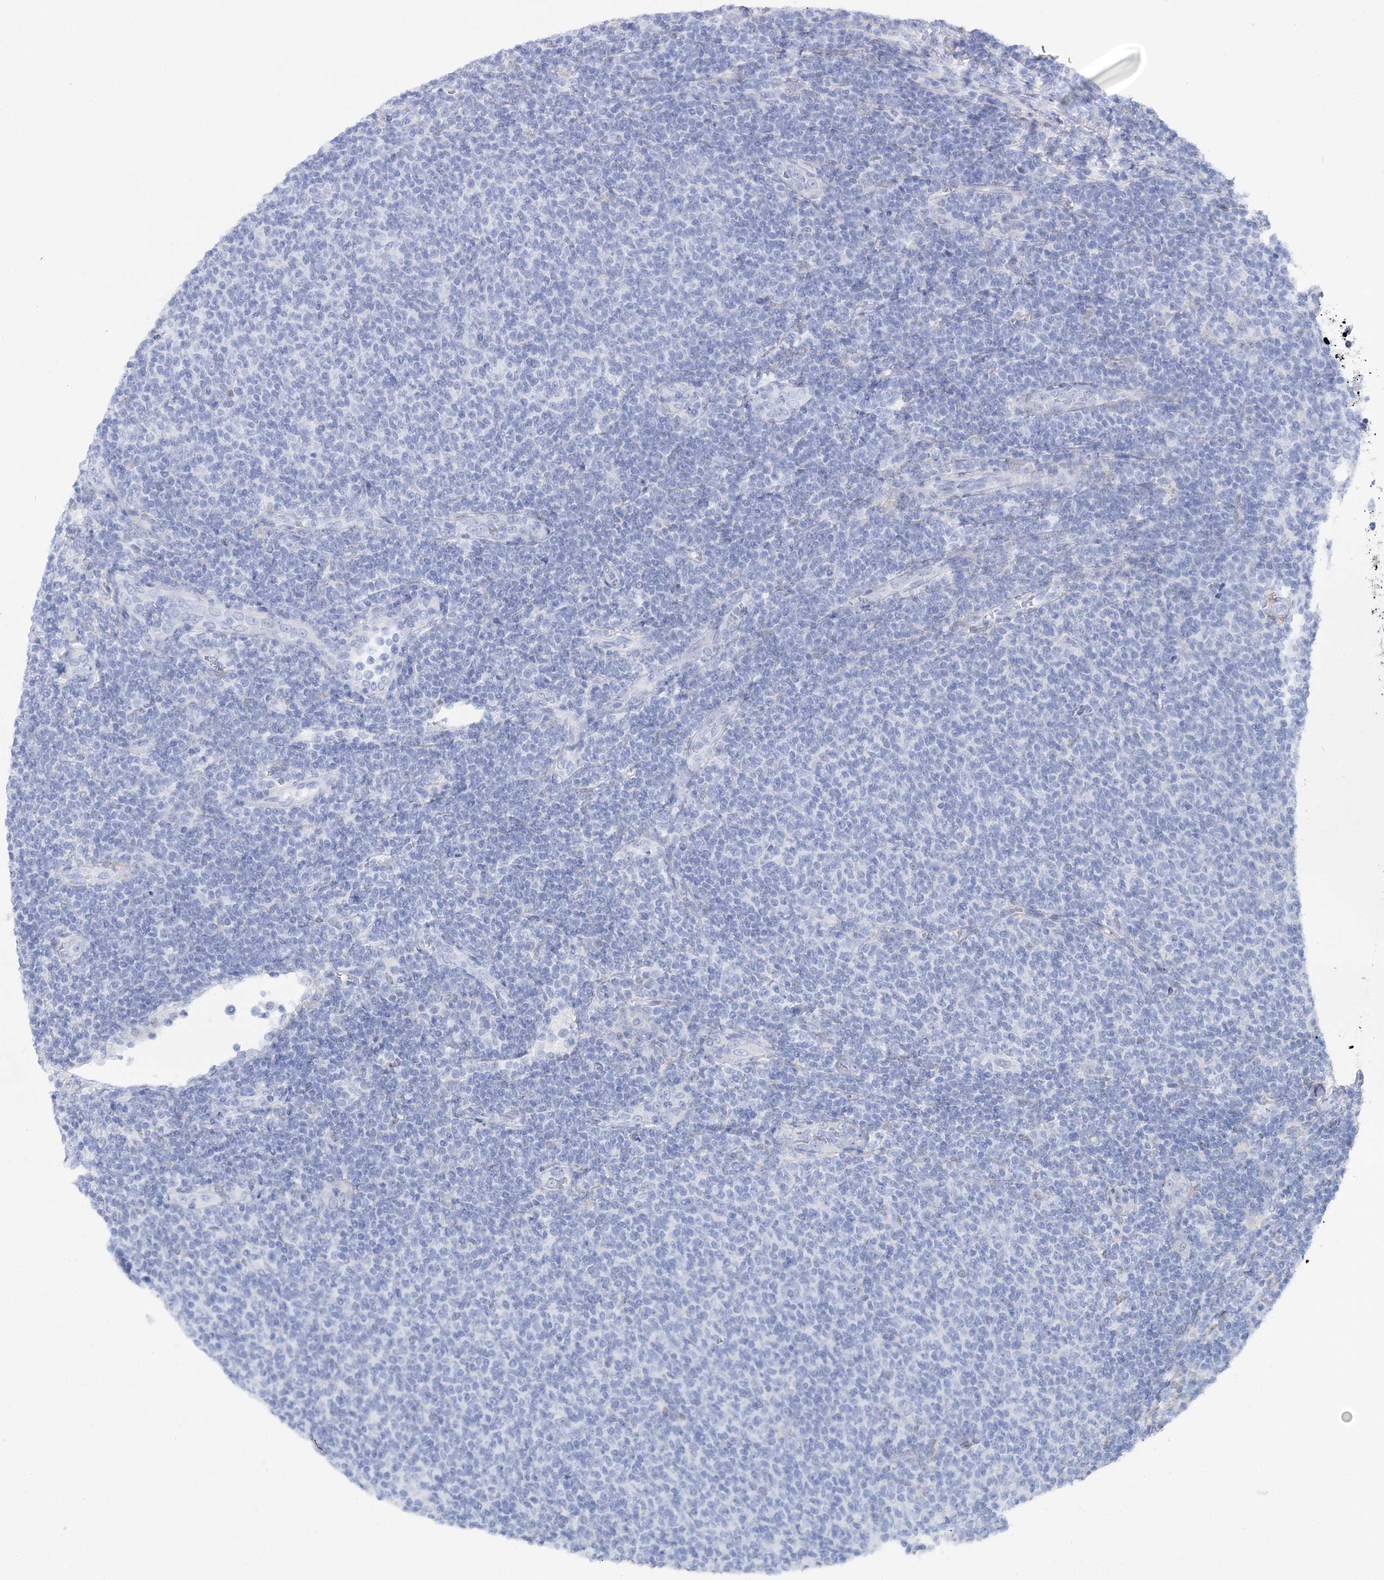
{"staining": {"intensity": "negative", "quantity": "none", "location": "none"}, "tissue": "lymphoma", "cell_type": "Tumor cells", "image_type": "cancer", "snomed": [{"axis": "morphology", "description": "Malignant lymphoma, non-Hodgkin's type, Low grade"}, {"axis": "topography", "description": "Lymph node"}], "caption": "Malignant lymphoma, non-Hodgkin's type (low-grade) stained for a protein using immunohistochemistry exhibits no positivity tumor cells.", "gene": "UGDH", "patient": {"sex": "male", "age": 66}}